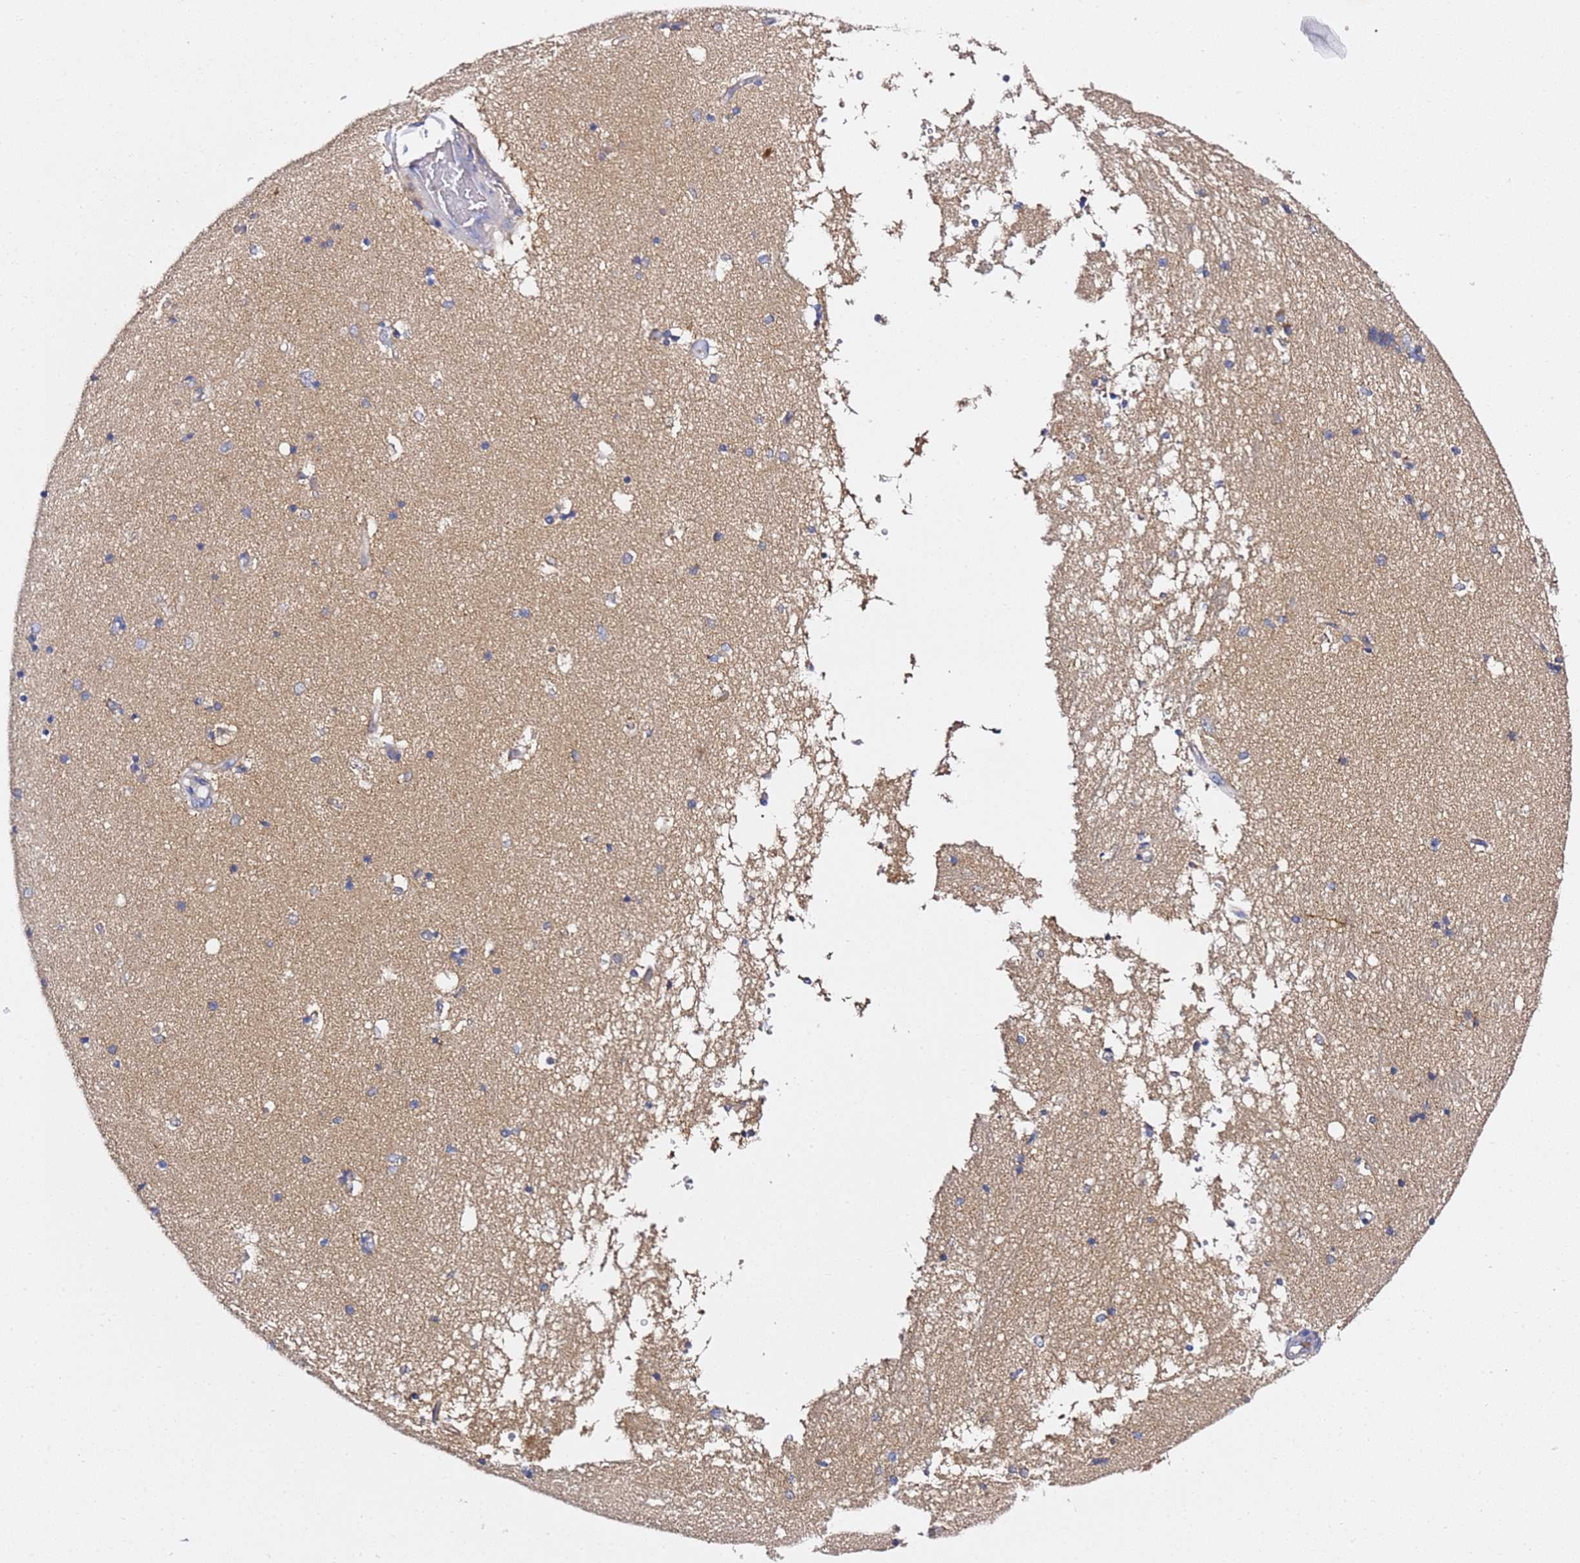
{"staining": {"intensity": "weak", "quantity": "25%-75%", "location": "cytoplasmic/membranous"}, "tissue": "hippocampus", "cell_type": "Glial cells", "image_type": "normal", "snomed": [{"axis": "morphology", "description": "Normal tissue, NOS"}, {"axis": "topography", "description": "Hippocampus"}], "caption": "Hippocampus was stained to show a protein in brown. There is low levels of weak cytoplasmic/membranous expression in approximately 25%-75% of glial cells. The protein is stained brown, and the nuclei are stained in blue (DAB IHC with brightfield microscopy, high magnification).", "gene": "C19orf12", "patient": {"sex": "male", "age": 45}}